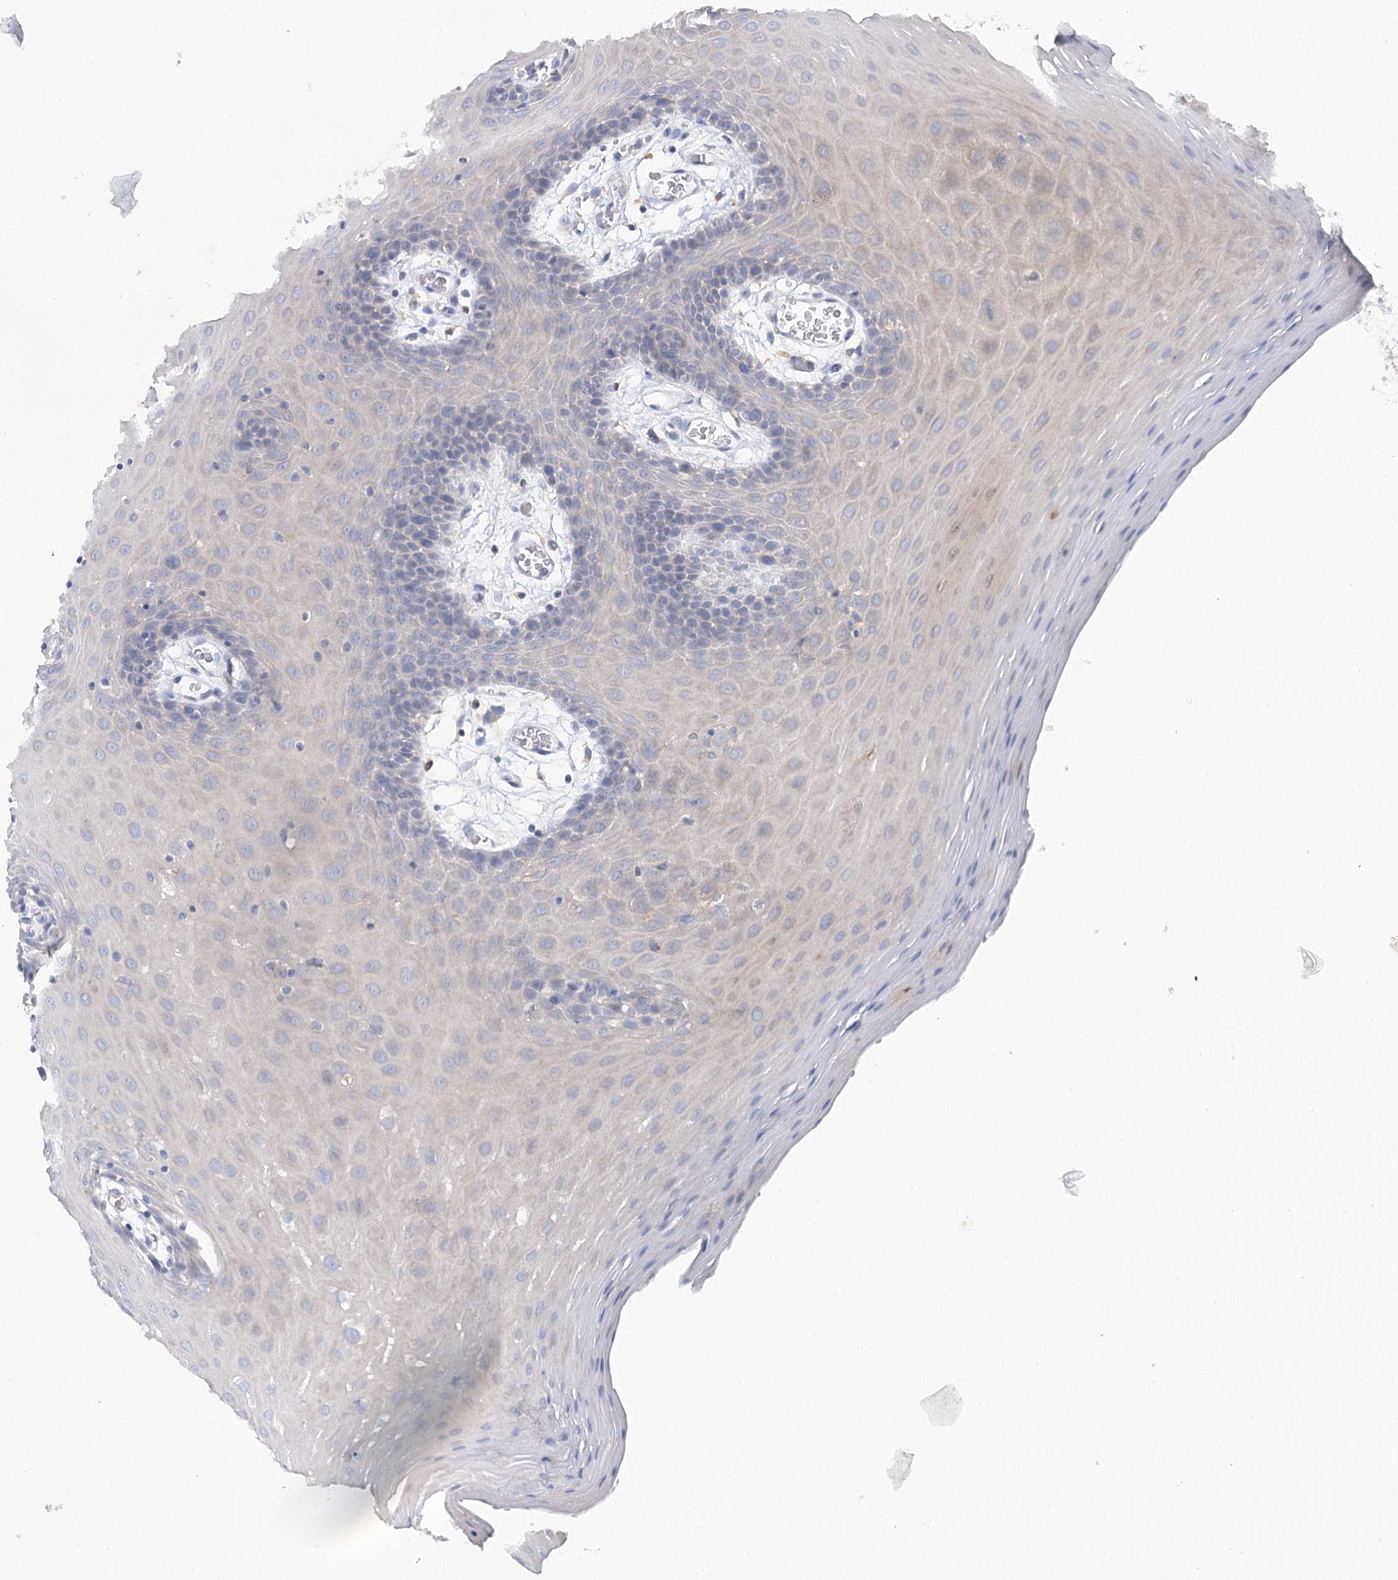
{"staining": {"intensity": "negative", "quantity": "none", "location": "none"}, "tissue": "oral mucosa", "cell_type": "Squamous epithelial cells", "image_type": "normal", "snomed": [{"axis": "morphology", "description": "Normal tissue, NOS"}, {"axis": "topography", "description": "Skeletal muscle"}, {"axis": "topography", "description": "Oral tissue"}, {"axis": "topography", "description": "Salivary gland"}, {"axis": "topography", "description": "Peripheral nerve tissue"}], "caption": "Immunohistochemistry histopathology image of unremarkable oral mucosa stained for a protein (brown), which displays no positivity in squamous epithelial cells.", "gene": "DAPK1", "patient": {"sex": "male", "age": 54}}